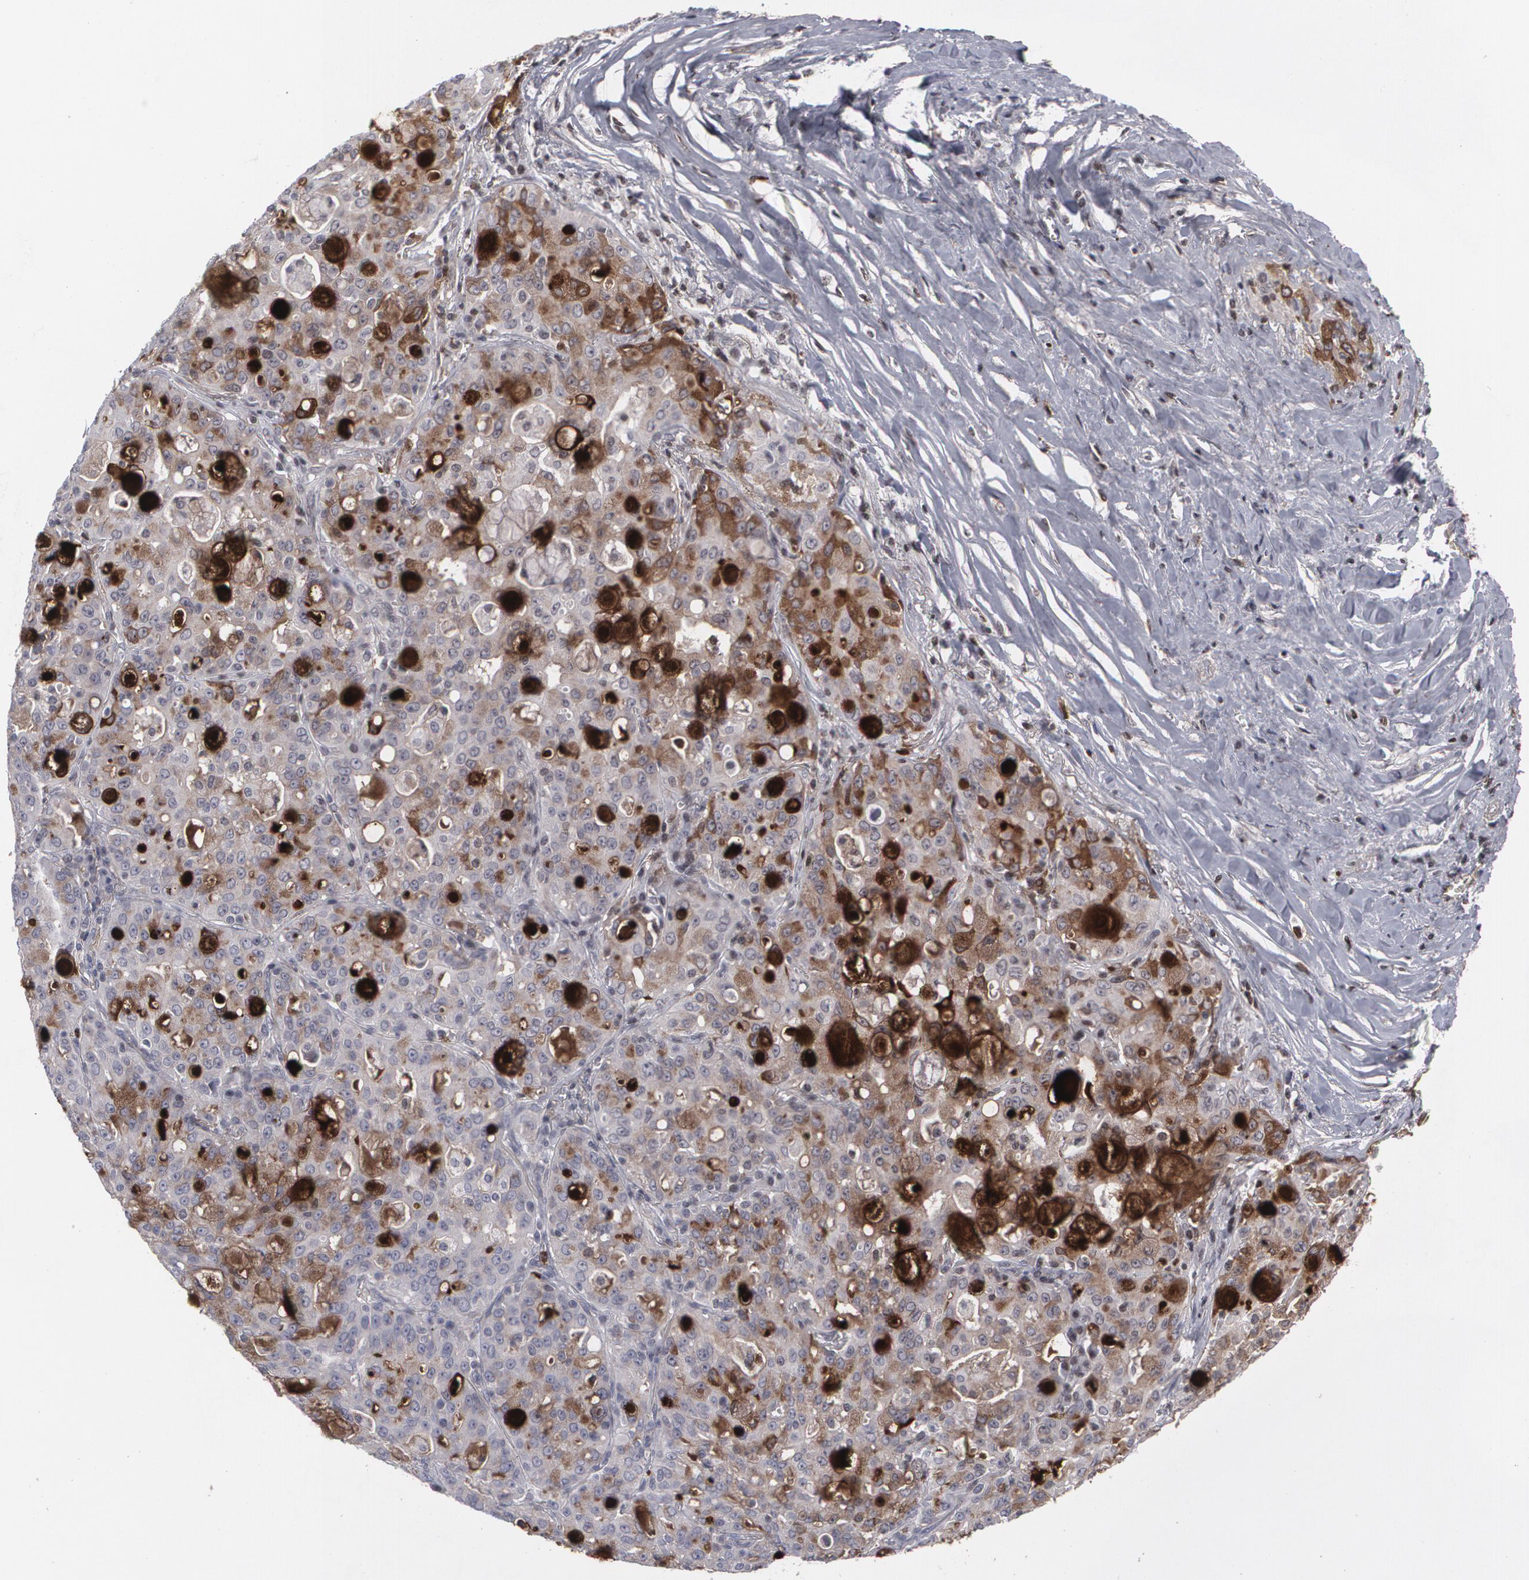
{"staining": {"intensity": "moderate", "quantity": "<25%", "location": "cytoplasmic/membranous"}, "tissue": "lung cancer", "cell_type": "Tumor cells", "image_type": "cancer", "snomed": [{"axis": "morphology", "description": "Adenocarcinoma, NOS"}, {"axis": "topography", "description": "Lung"}], "caption": "DAB (3,3'-diaminobenzidine) immunohistochemical staining of human adenocarcinoma (lung) reveals moderate cytoplasmic/membranous protein expression in approximately <25% of tumor cells.", "gene": "LRG1", "patient": {"sex": "female", "age": 44}}